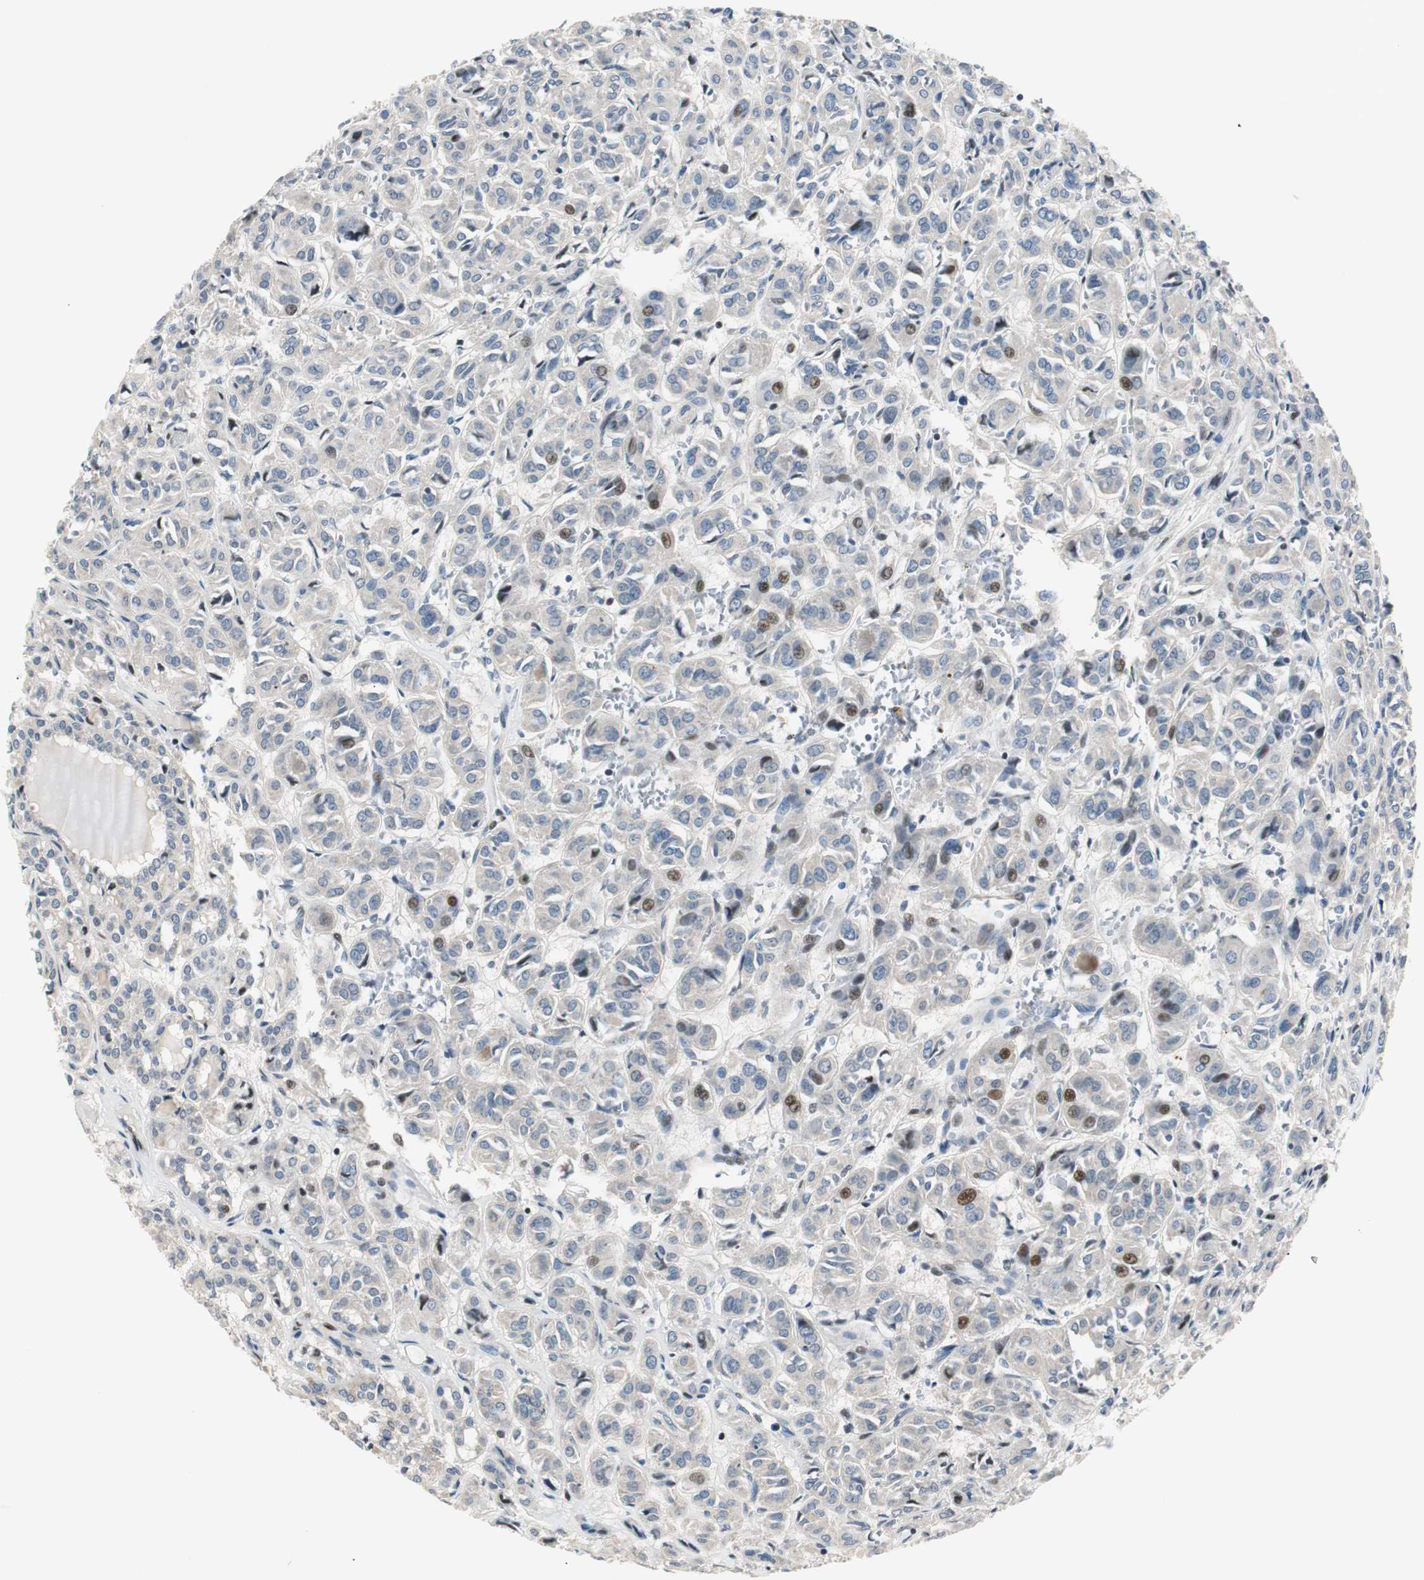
{"staining": {"intensity": "moderate", "quantity": "<25%", "location": "nuclear"}, "tissue": "thyroid cancer", "cell_type": "Tumor cells", "image_type": "cancer", "snomed": [{"axis": "morphology", "description": "Follicular adenoma carcinoma, NOS"}, {"axis": "topography", "description": "Thyroid gland"}], "caption": "Follicular adenoma carcinoma (thyroid) tissue demonstrates moderate nuclear positivity in about <25% of tumor cells, visualized by immunohistochemistry.", "gene": "RAD1", "patient": {"sex": "female", "age": 71}}